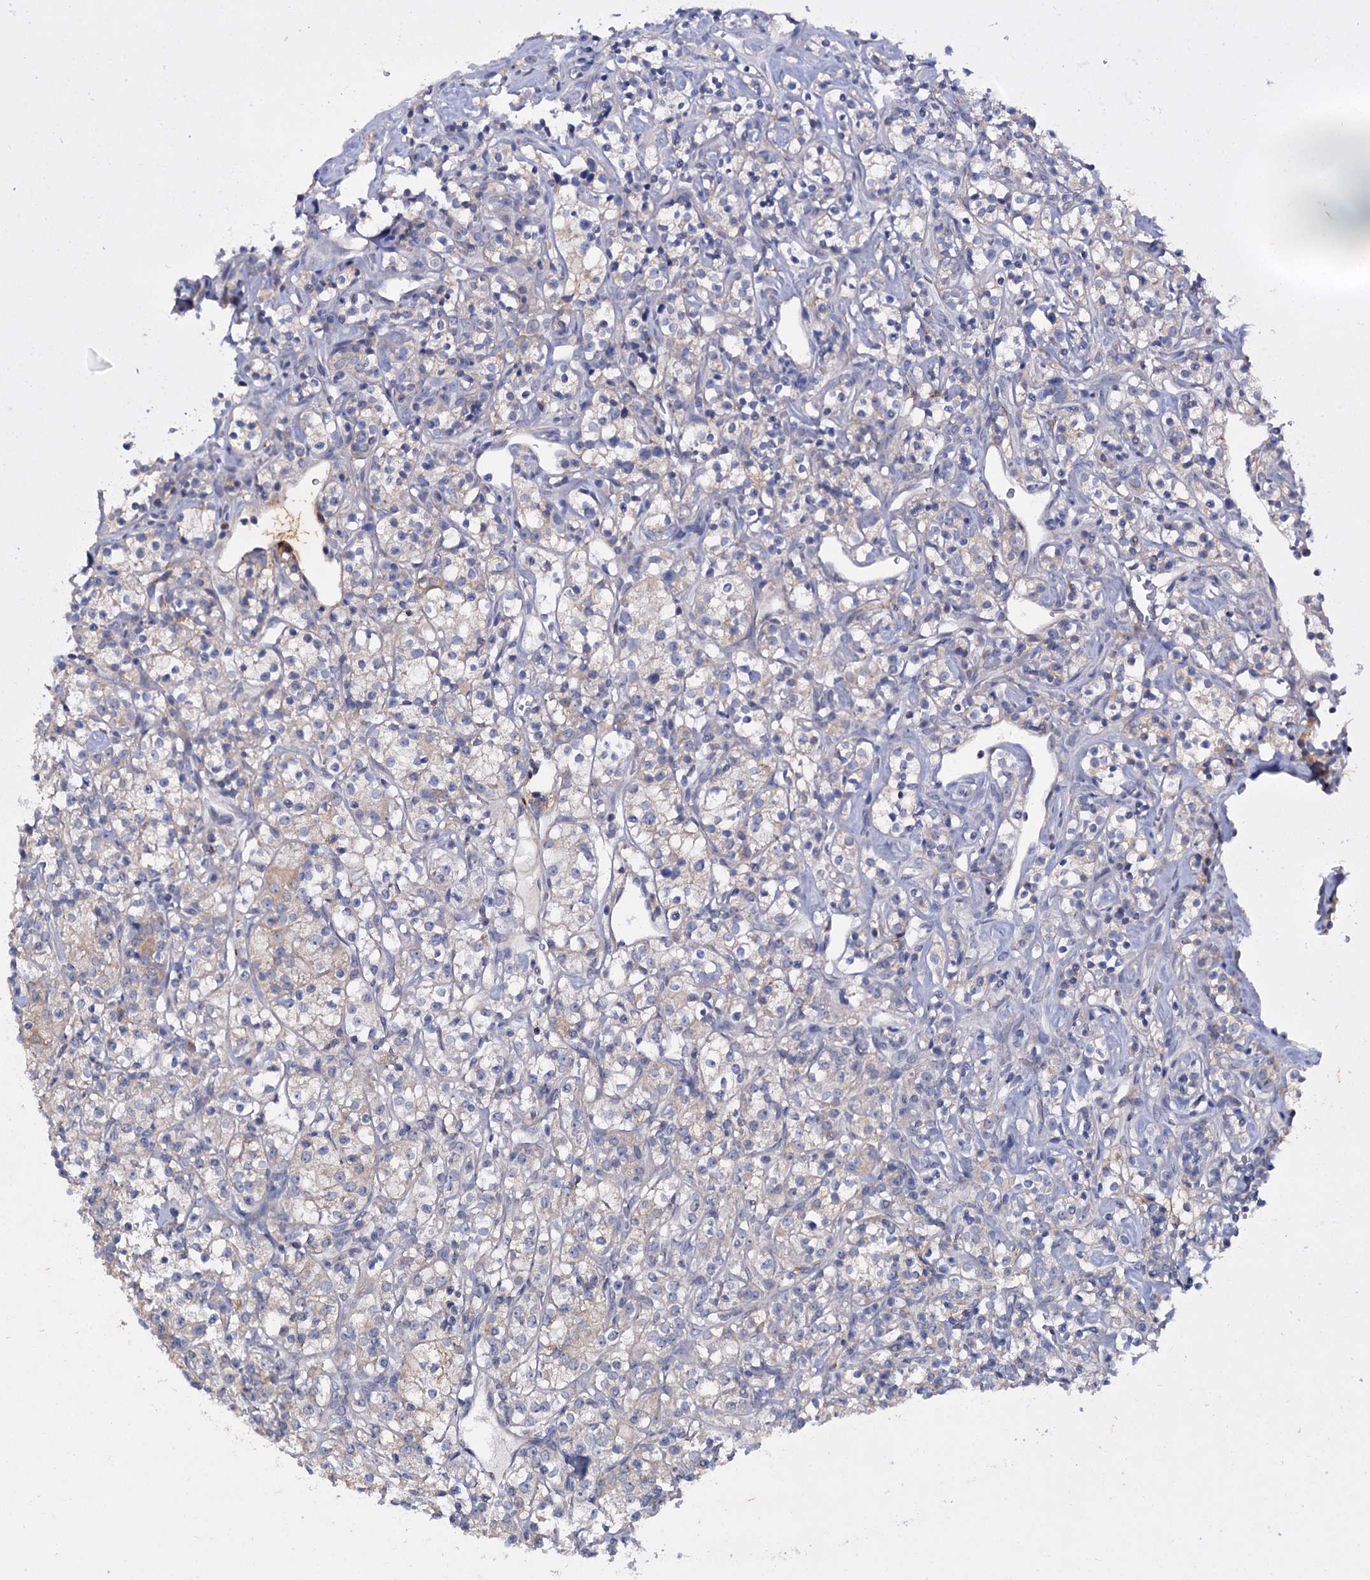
{"staining": {"intensity": "weak", "quantity": "<25%", "location": "cytoplasmic/membranous"}, "tissue": "renal cancer", "cell_type": "Tumor cells", "image_type": "cancer", "snomed": [{"axis": "morphology", "description": "Adenocarcinoma, NOS"}, {"axis": "topography", "description": "Kidney"}], "caption": "Human renal adenocarcinoma stained for a protein using IHC demonstrates no positivity in tumor cells.", "gene": "MID1IP1", "patient": {"sex": "male", "age": 77}}